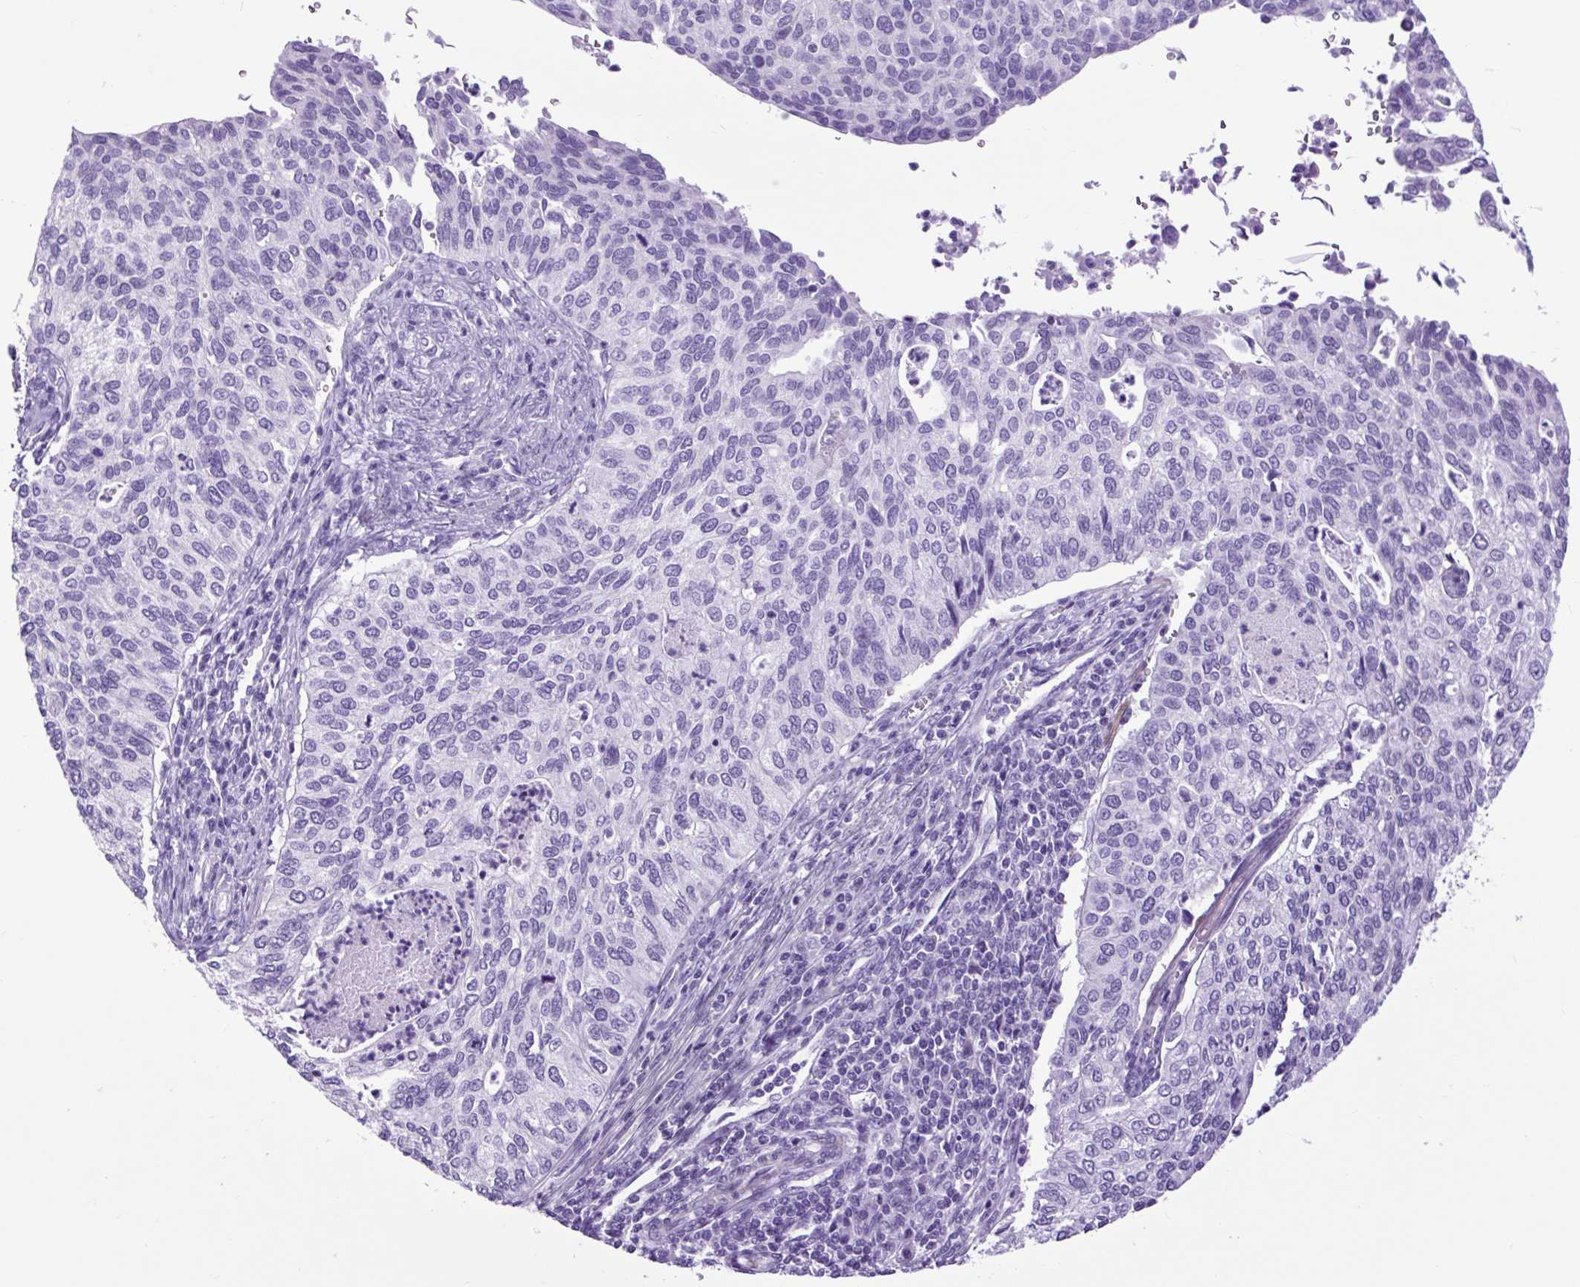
{"staining": {"intensity": "negative", "quantity": "none", "location": "none"}, "tissue": "cervical cancer", "cell_type": "Tumor cells", "image_type": "cancer", "snomed": [{"axis": "morphology", "description": "Squamous cell carcinoma, NOS"}, {"axis": "topography", "description": "Cervix"}], "caption": "There is no significant positivity in tumor cells of squamous cell carcinoma (cervical).", "gene": "DPP6", "patient": {"sex": "female", "age": 38}}